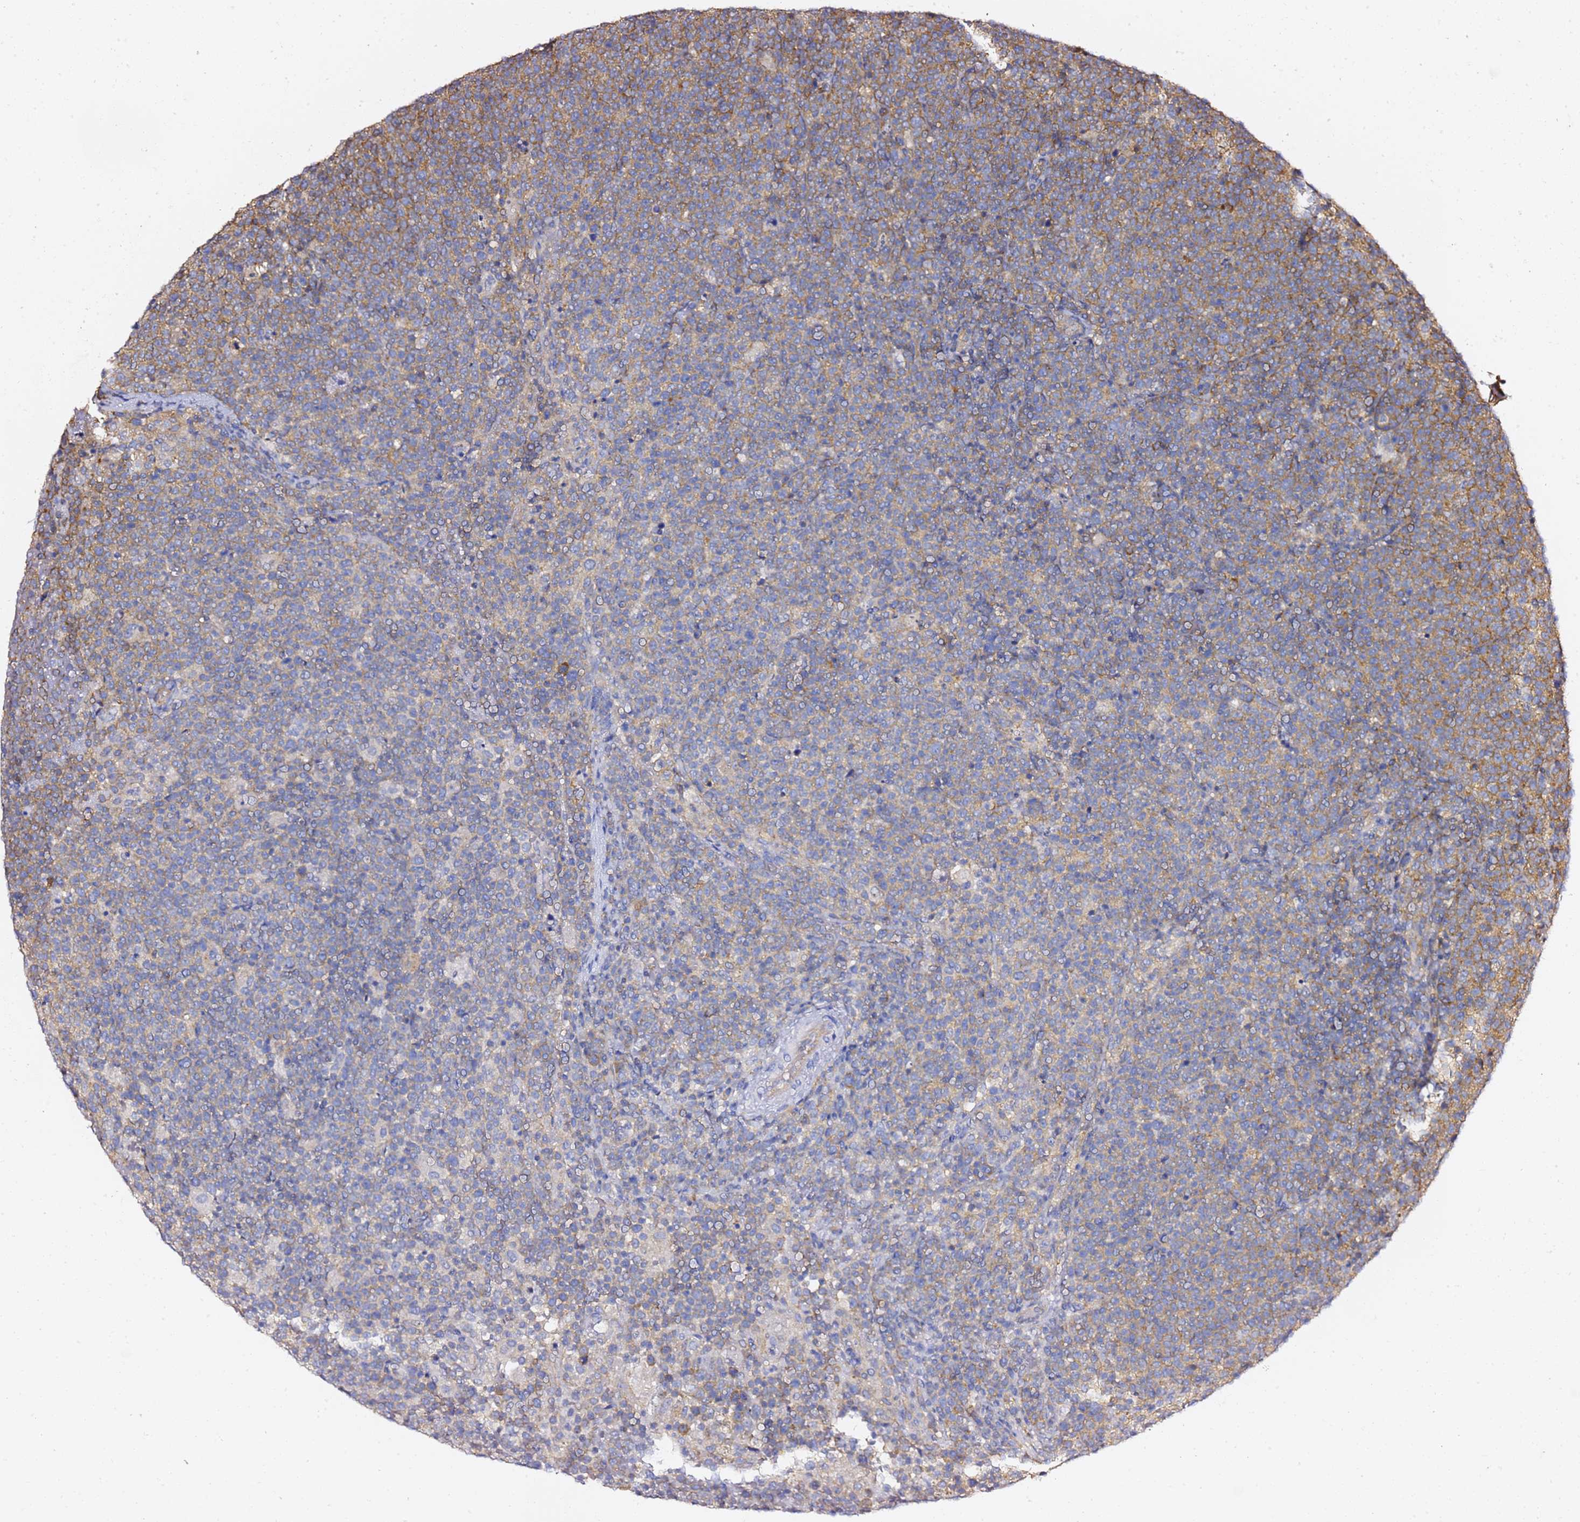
{"staining": {"intensity": "weak", "quantity": "<25%", "location": "cytoplasmic/membranous"}, "tissue": "lymphoma", "cell_type": "Tumor cells", "image_type": "cancer", "snomed": [{"axis": "morphology", "description": "Malignant lymphoma, non-Hodgkin's type, High grade"}, {"axis": "topography", "description": "Lymph node"}], "caption": "IHC of malignant lymphoma, non-Hodgkin's type (high-grade) demonstrates no positivity in tumor cells. Brightfield microscopy of IHC stained with DAB (brown) and hematoxylin (blue), captured at high magnification.", "gene": "TPST1", "patient": {"sex": "male", "age": 61}}